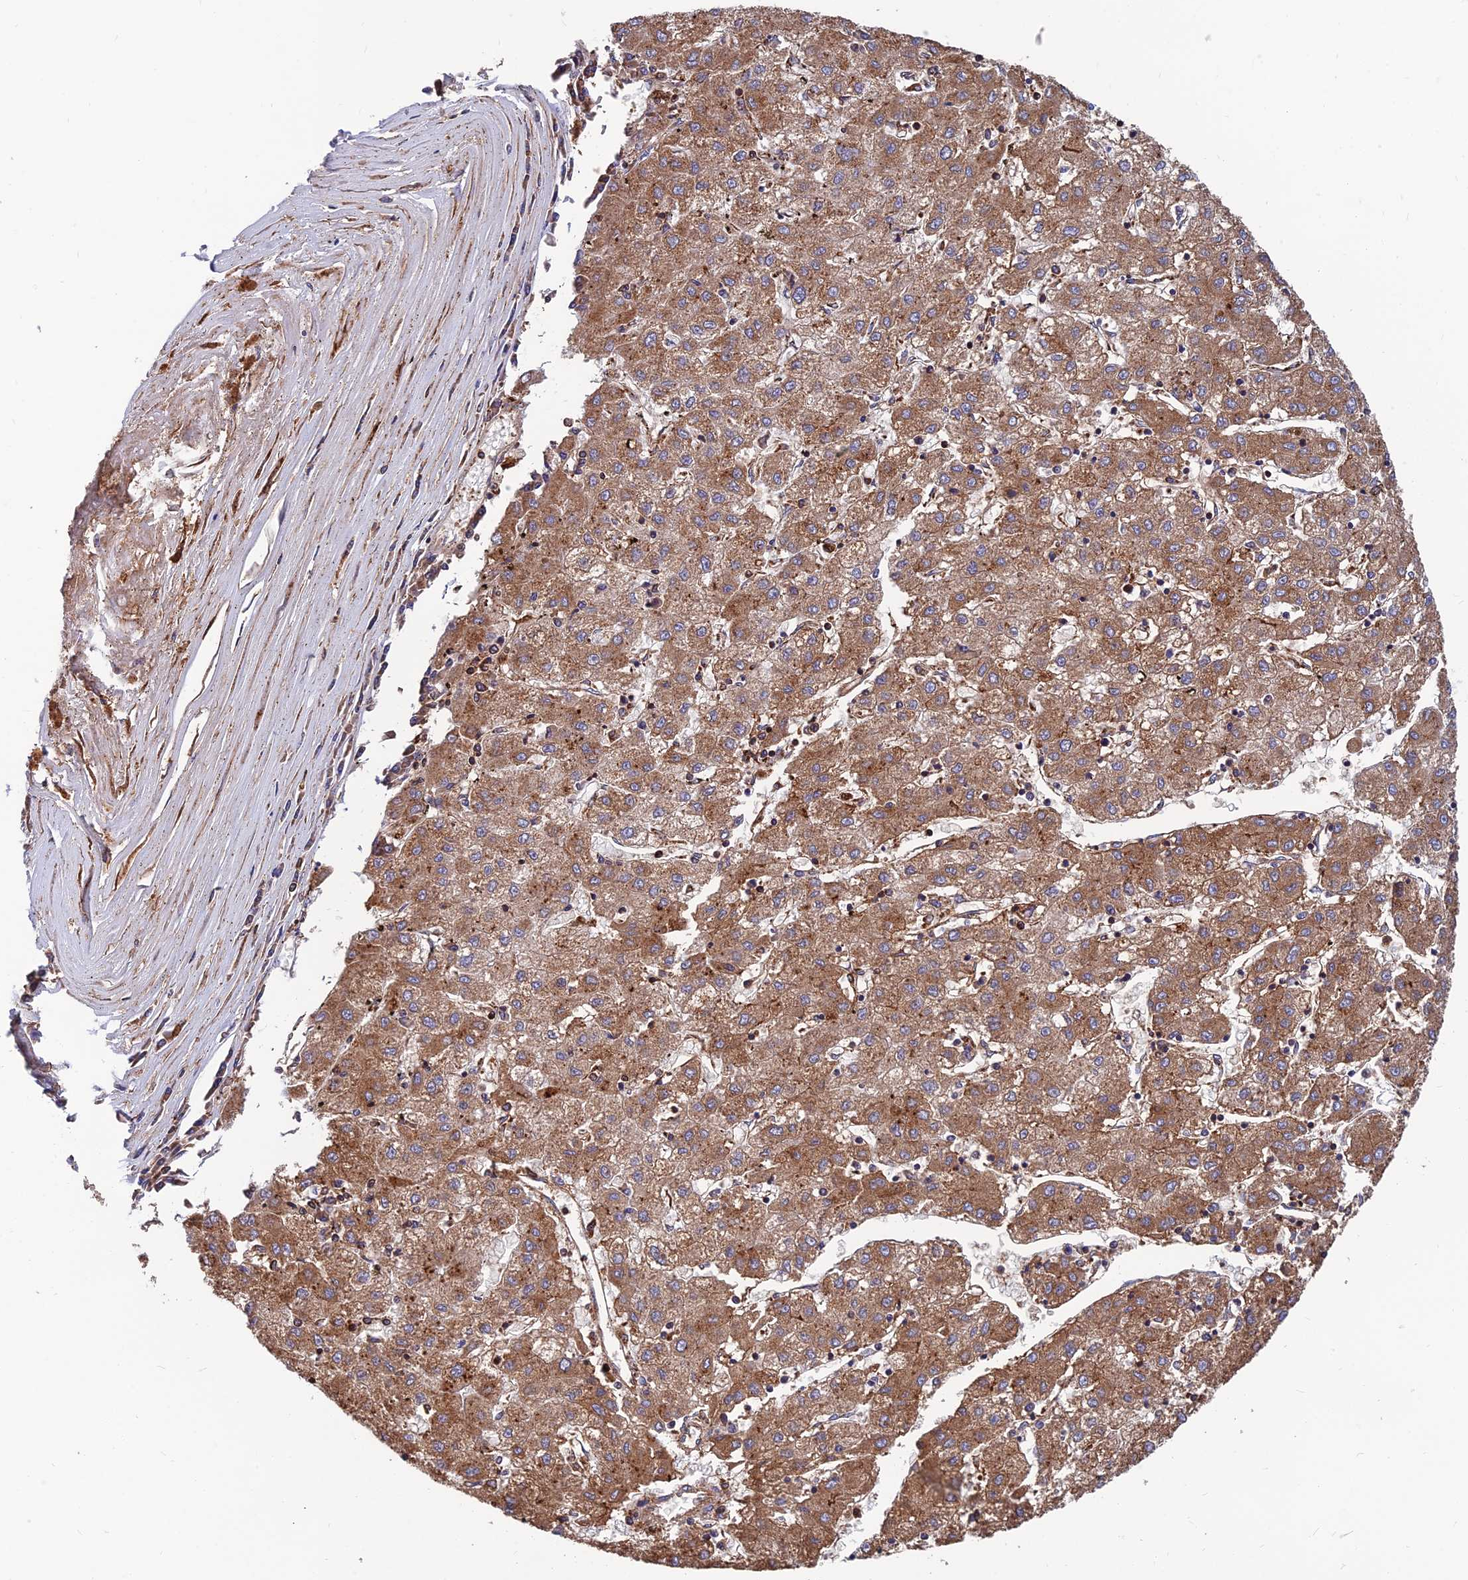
{"staining": {"intensity": "moderate", "quantity": ">75%", "location": "cytoplasmic/membranous"}, "tissue": "liver cancer", "cell_type": "Tumor cells", "image_type": "cancer", "snomed": [{"axis": "morphology", "description": "Carcinoma, Hepatocellular, NOS"}, {"axis": "topography", "description": "Liver"}], "caption": "Approximately >75% of tumor cells in liver cancer (hepatocellular carcinoma) show moderate cytoplasmic/membranous protein positivity as visualized by brown immunohistochemical staining.", "gene": "UMAD1", "patient": {"sex": "male", "age": 72}}